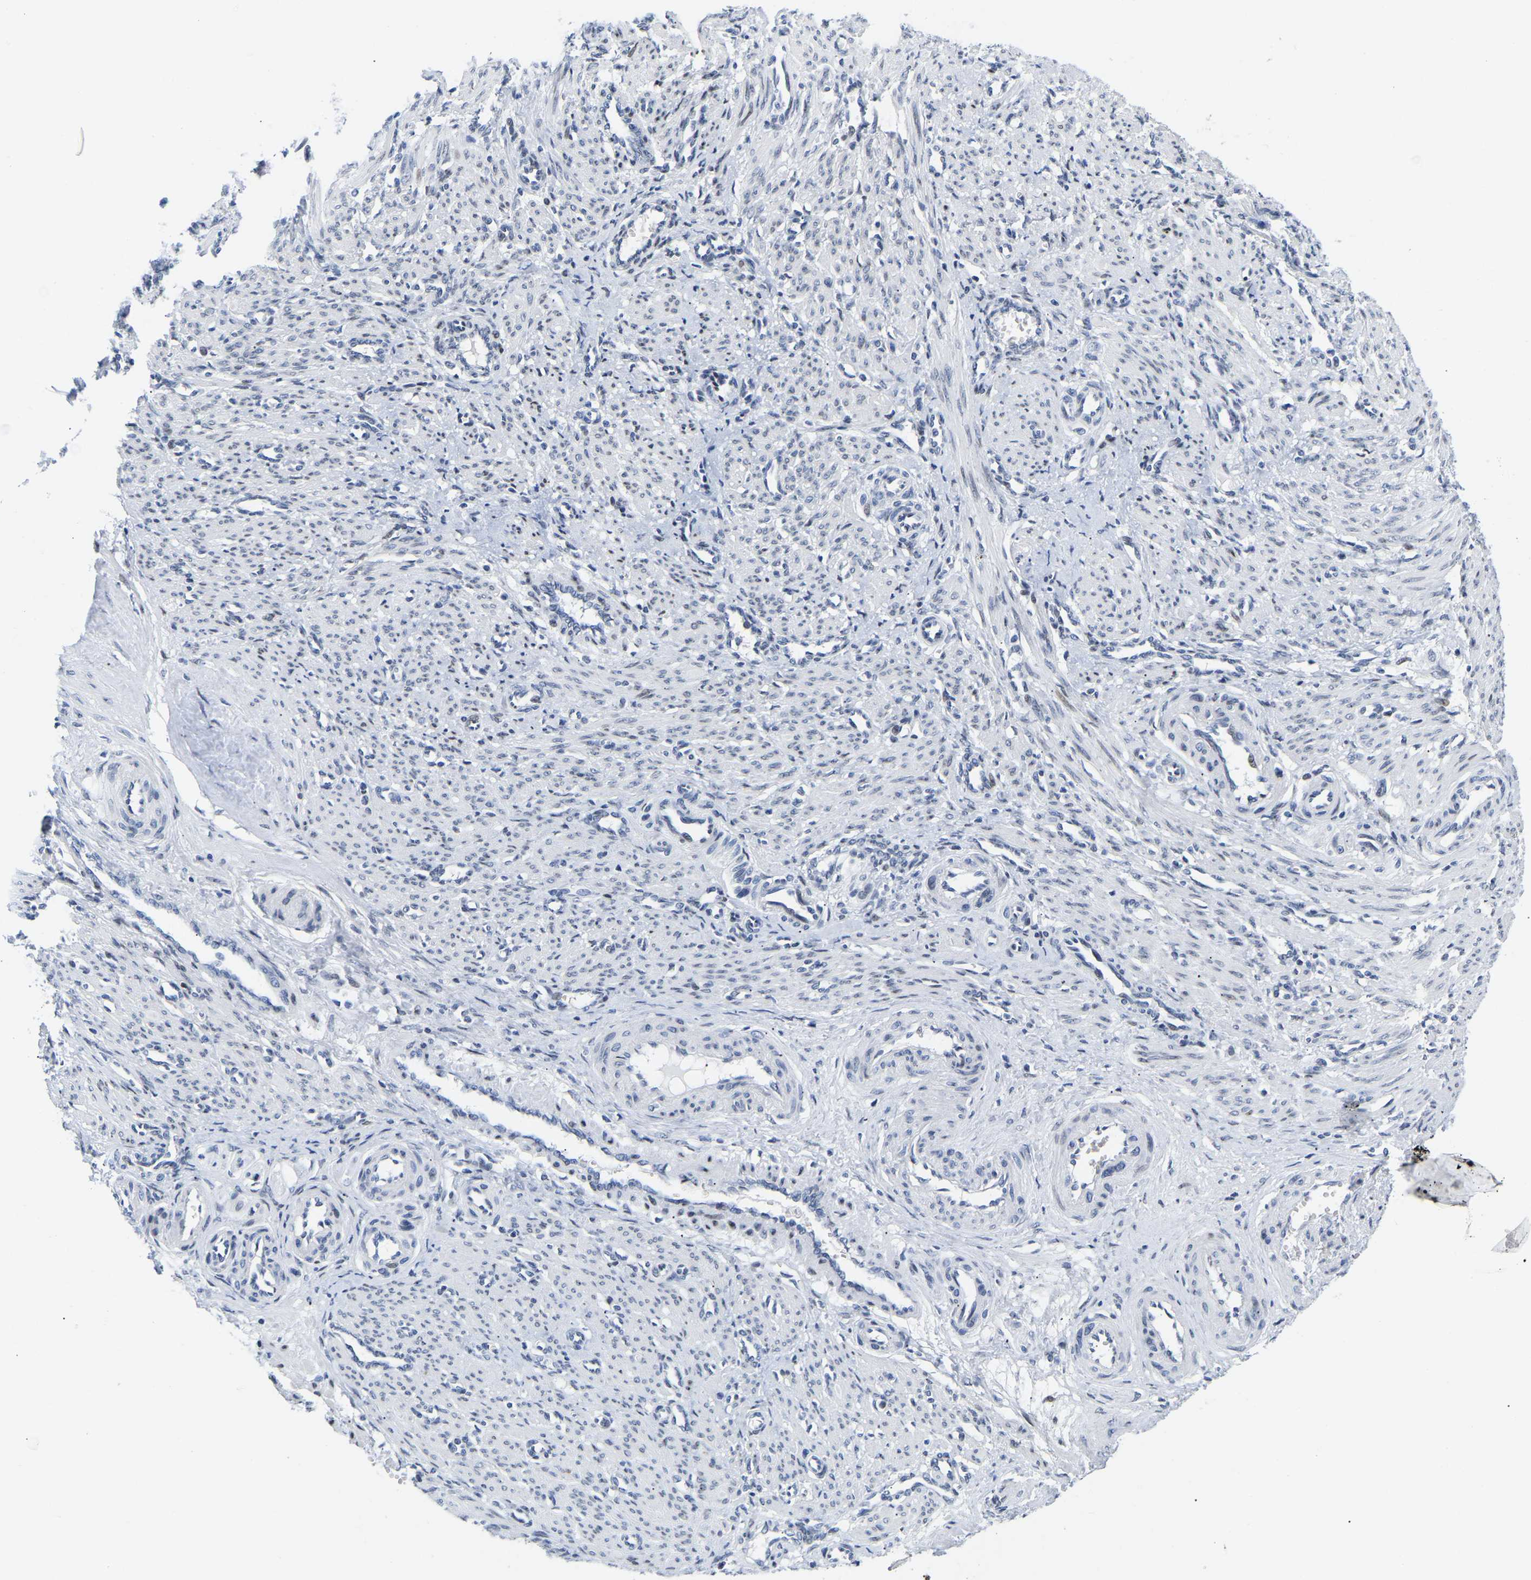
{"staining": {"intensity": "weak", "quantity": "<25%", "location": "nuclear"}, "tissue": "smooth muscle", "cell_type": "Smooth muscle cells", "image_type": "normal", "snomed": [{"axis": "morphology", "description": "Normal tissue, NOS"}, {"axis": "topography", "description": "Endometrium"}], "caption": "Immunohistochemistry histopathology image of unremarkable smooth muscle stained for a protein (brown), which exhibits no staining in smooth muscle cells.", "gene": "UPK3A", "patient": {"sex": "female", "age": 33}}